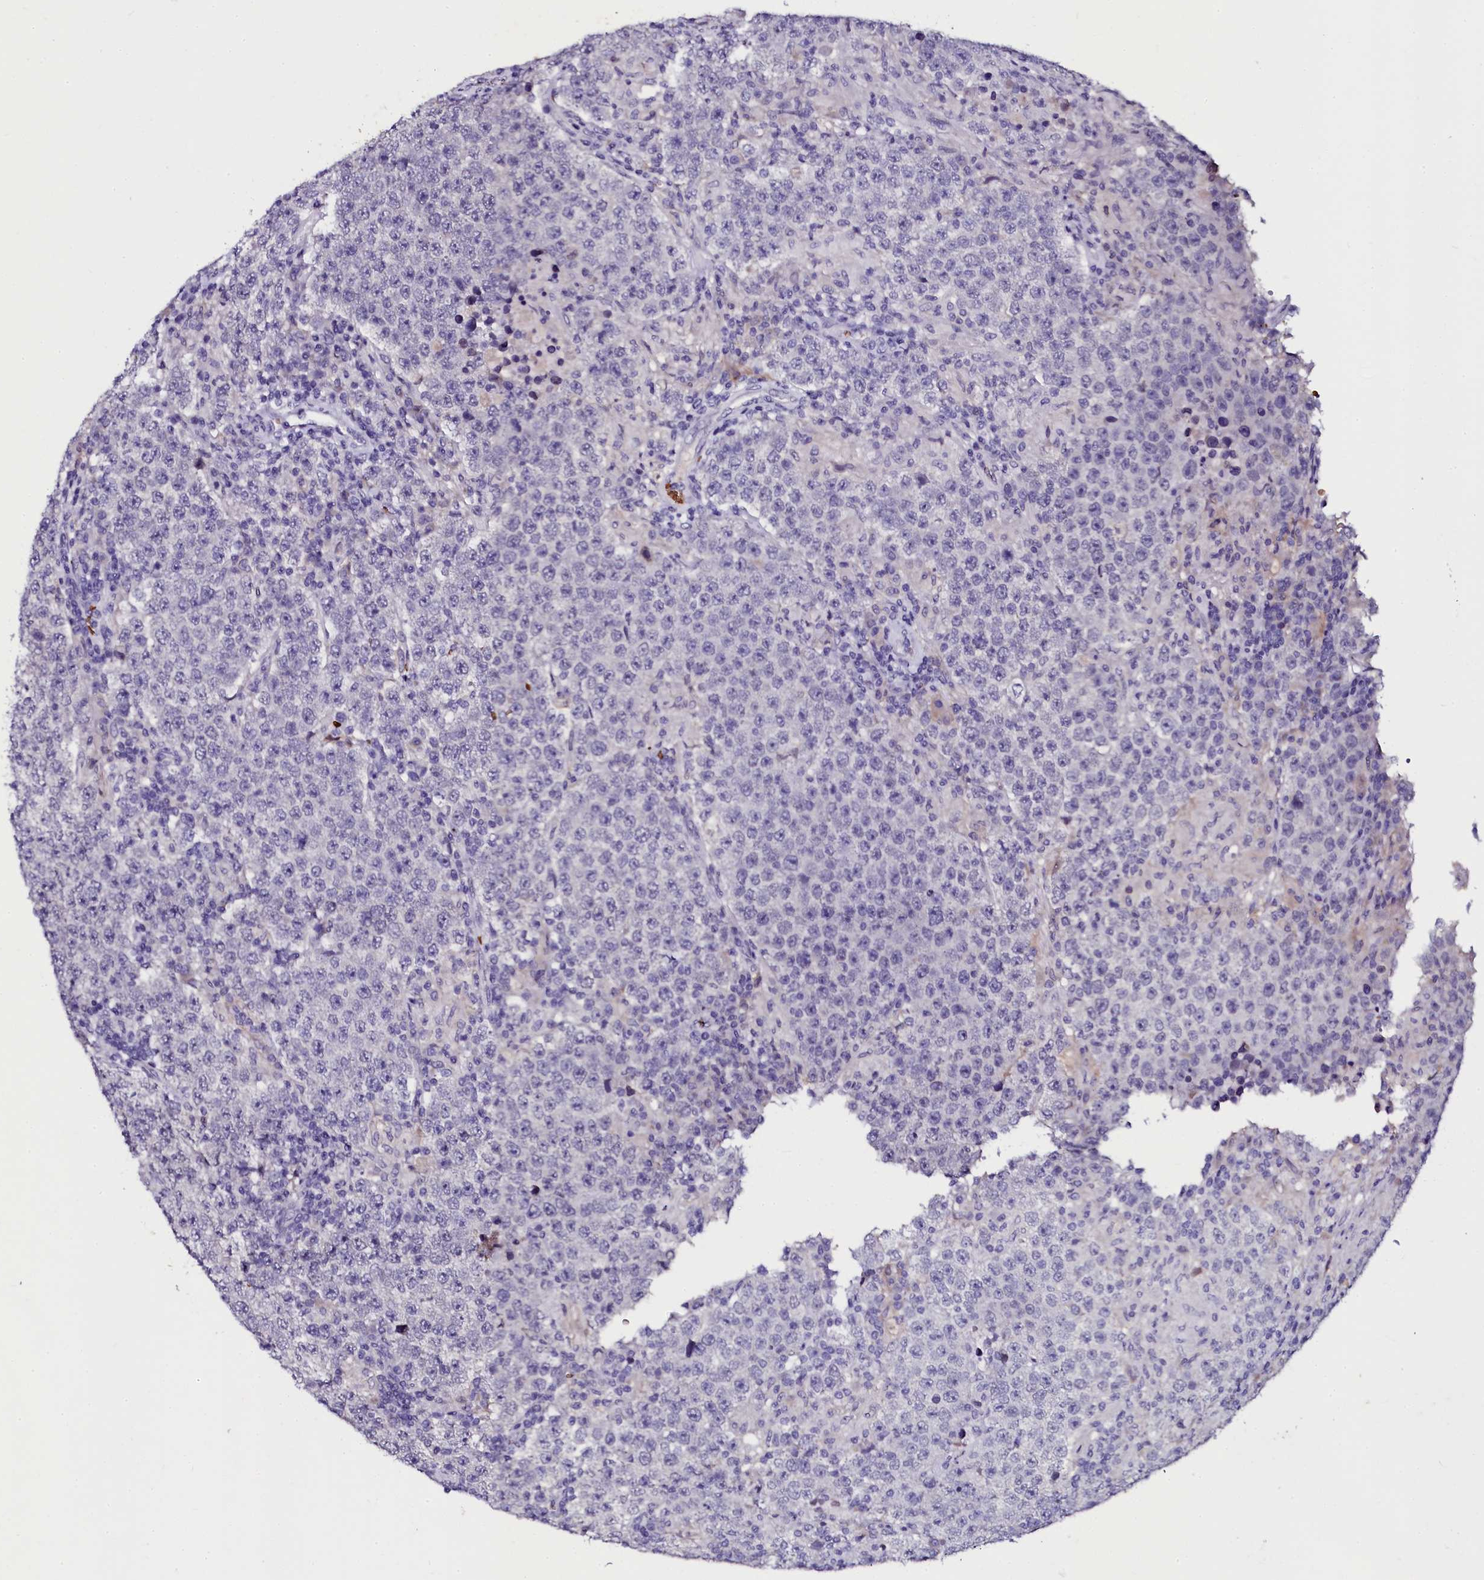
{"staining": {"intensity": "negative", "quantity": "none", "location": "none"}, "tissue": "testis cancer", "cell_type": "Tumor cells", "image_type": "cancer", "snomed": [{"axis": "morphology", "description": "Normal tissue, NOS"}, {"axis": "morphology", "description": "Urothelial carcinoma, High grade"}, {"axis": "morphology", "description": "Seminoma, NOS"}, {"axis": "morphology", "description": "Carcinoma, Embryonal, NOS"}, {"axis": "topography", "description": "Urinary bladder"}, {"axis": "topography", "description": "Testis"}], "caption": "Immunohistochemical staining of human testis cancer shows no significant positivity in tumor cells. (Stains: DAB (3,3'-diaminobenzidine) IHC with hematoxylin counter stain, Microscopy: brightfield microscopy at high magnification).", "gene": "CTDSPL2", "patient": {"sex": "male", "age": 41}}